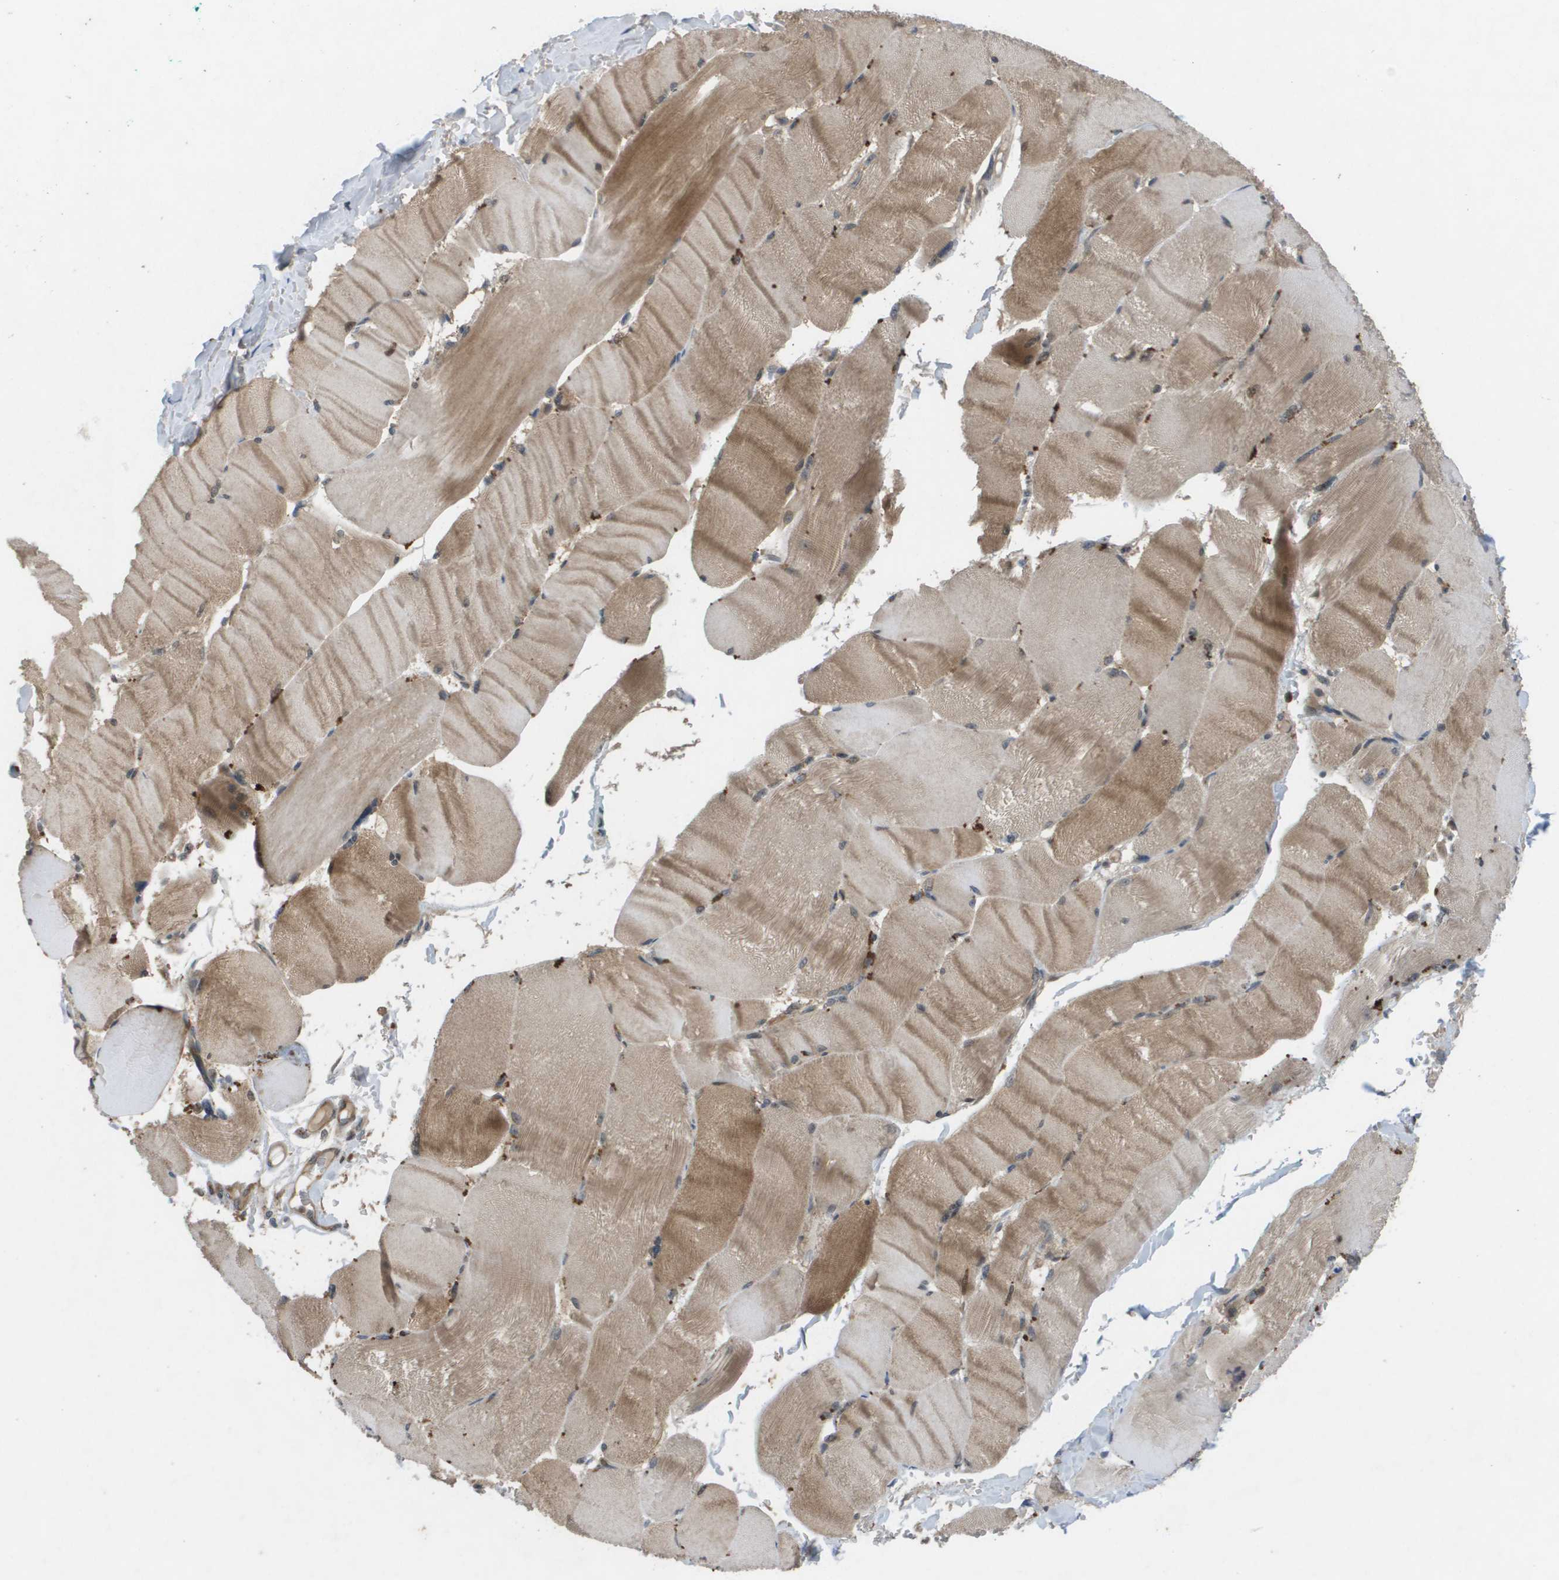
{"staining": {"intensity": "moderate", "quantity": ">75%", "location": "cytoplasmic/membranous"}, "tissue": "skeletal muscle", "cell_type": "Myocytes", "image_type": "normal", "snomed": [{"axis": "morphology", "description": "Normal tissue, NOS"}, {"axis": "topography", "description": "Skin"}, {"axis": "topography", "description": "Skeletal muscle"}], "caption": "Approximately >75% of myocytes in normal skeletal muscle display moderate cytoplasmic/membranous protein expression as visualized by brown immunohistochemical staining.", "gene": "PALD1", "patient": {"sex": "male", "age": 83}}